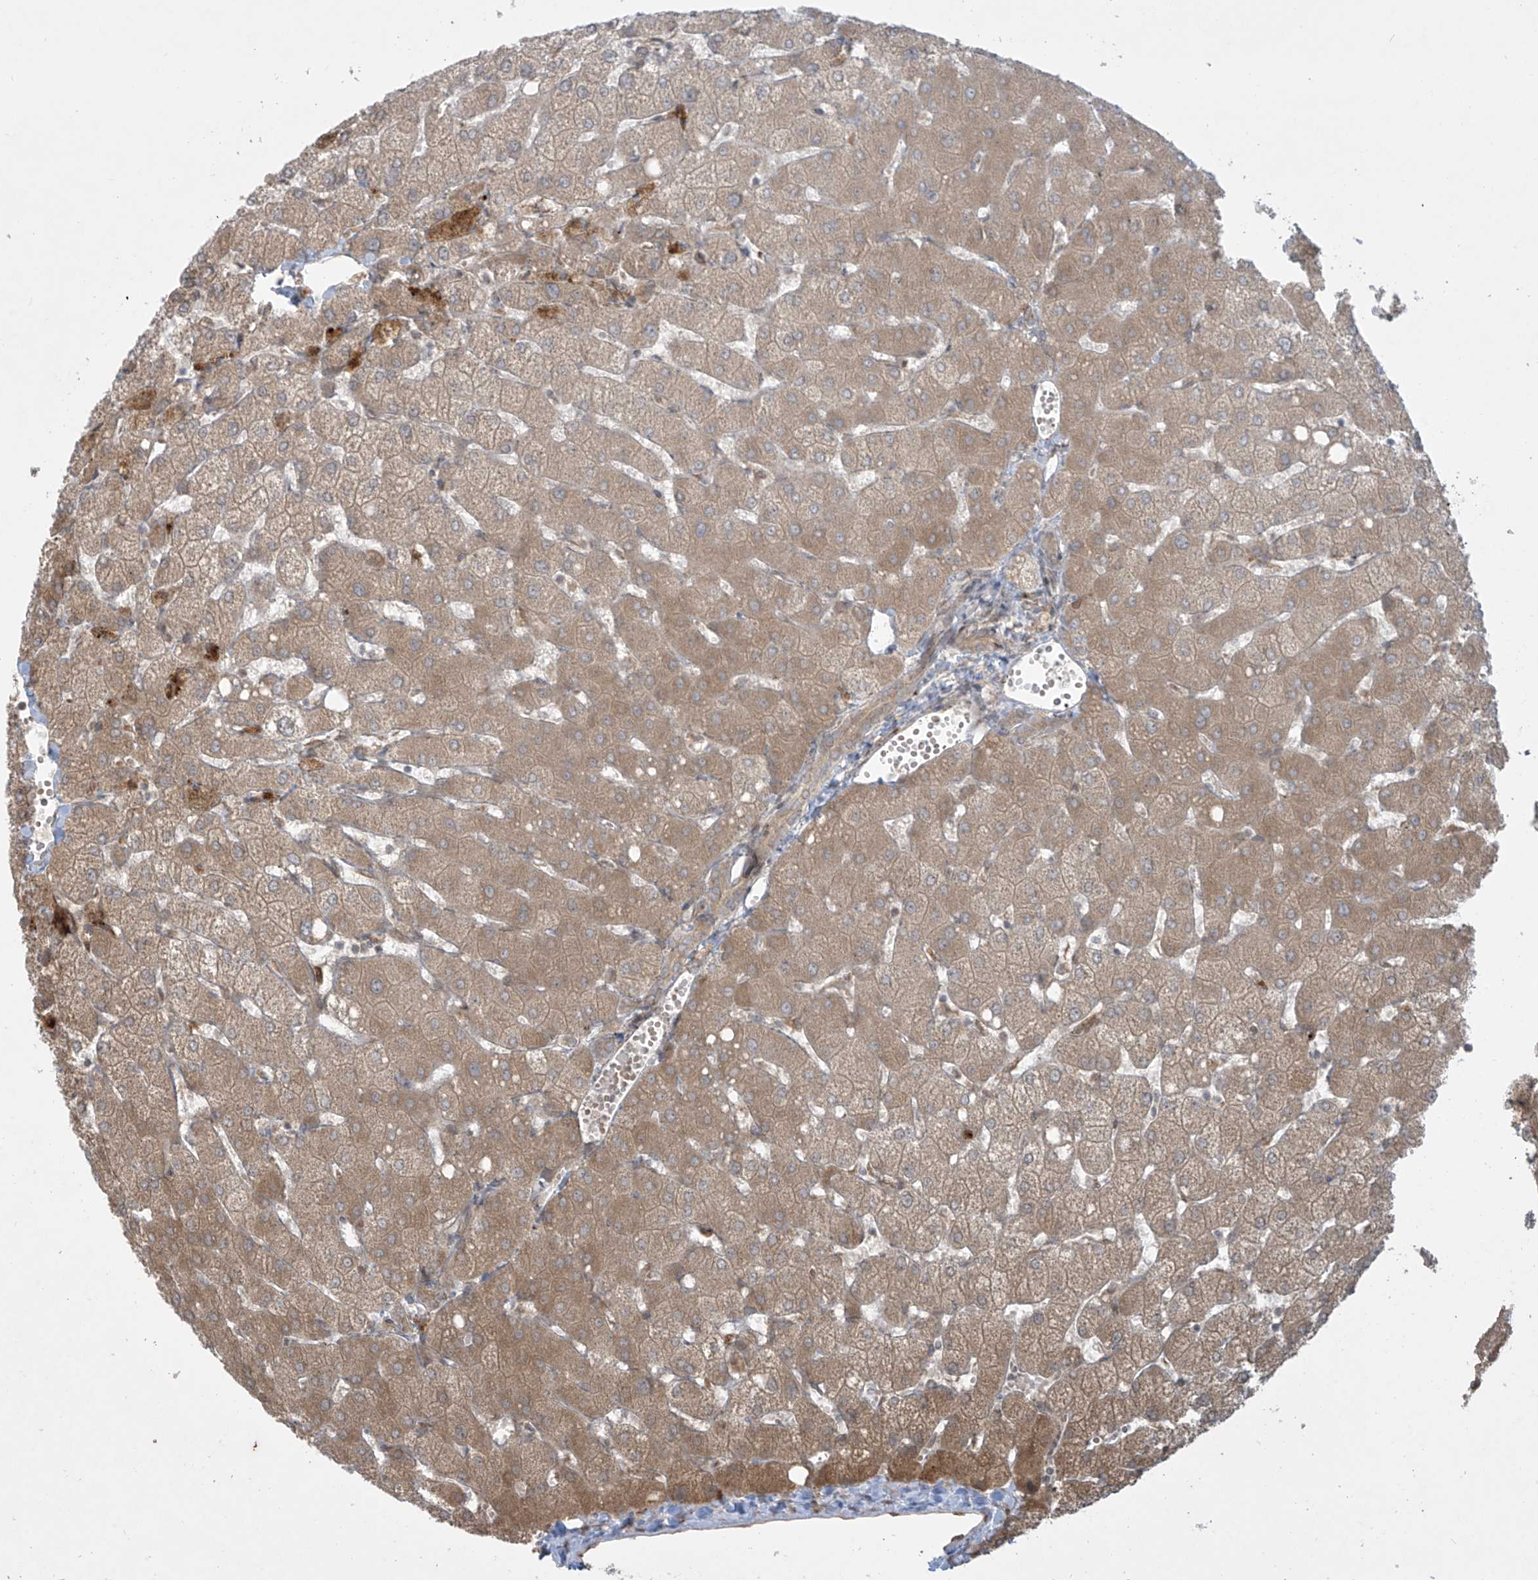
{"staining": {"intensity": "weak", "quantity": "25%-75%", "location": "cytoplasmic/membranous"}, "tissue": "liver", "cell_type": "Cholangiocytes", "image_type": "normal", "snomed": [{"axis": "morphology", "description": "Normal tissue, NOS"}, {"axis": "topography", "description": "Liver"}], "caption": "Immunohistochemical staining of benign human liver shows low levels of weak cytoplasmic/membranous expression in approximately 25%-75% of cholangiocytes.", "gene": "PPAT", "patient": {"sex": "female", "age": 54}}